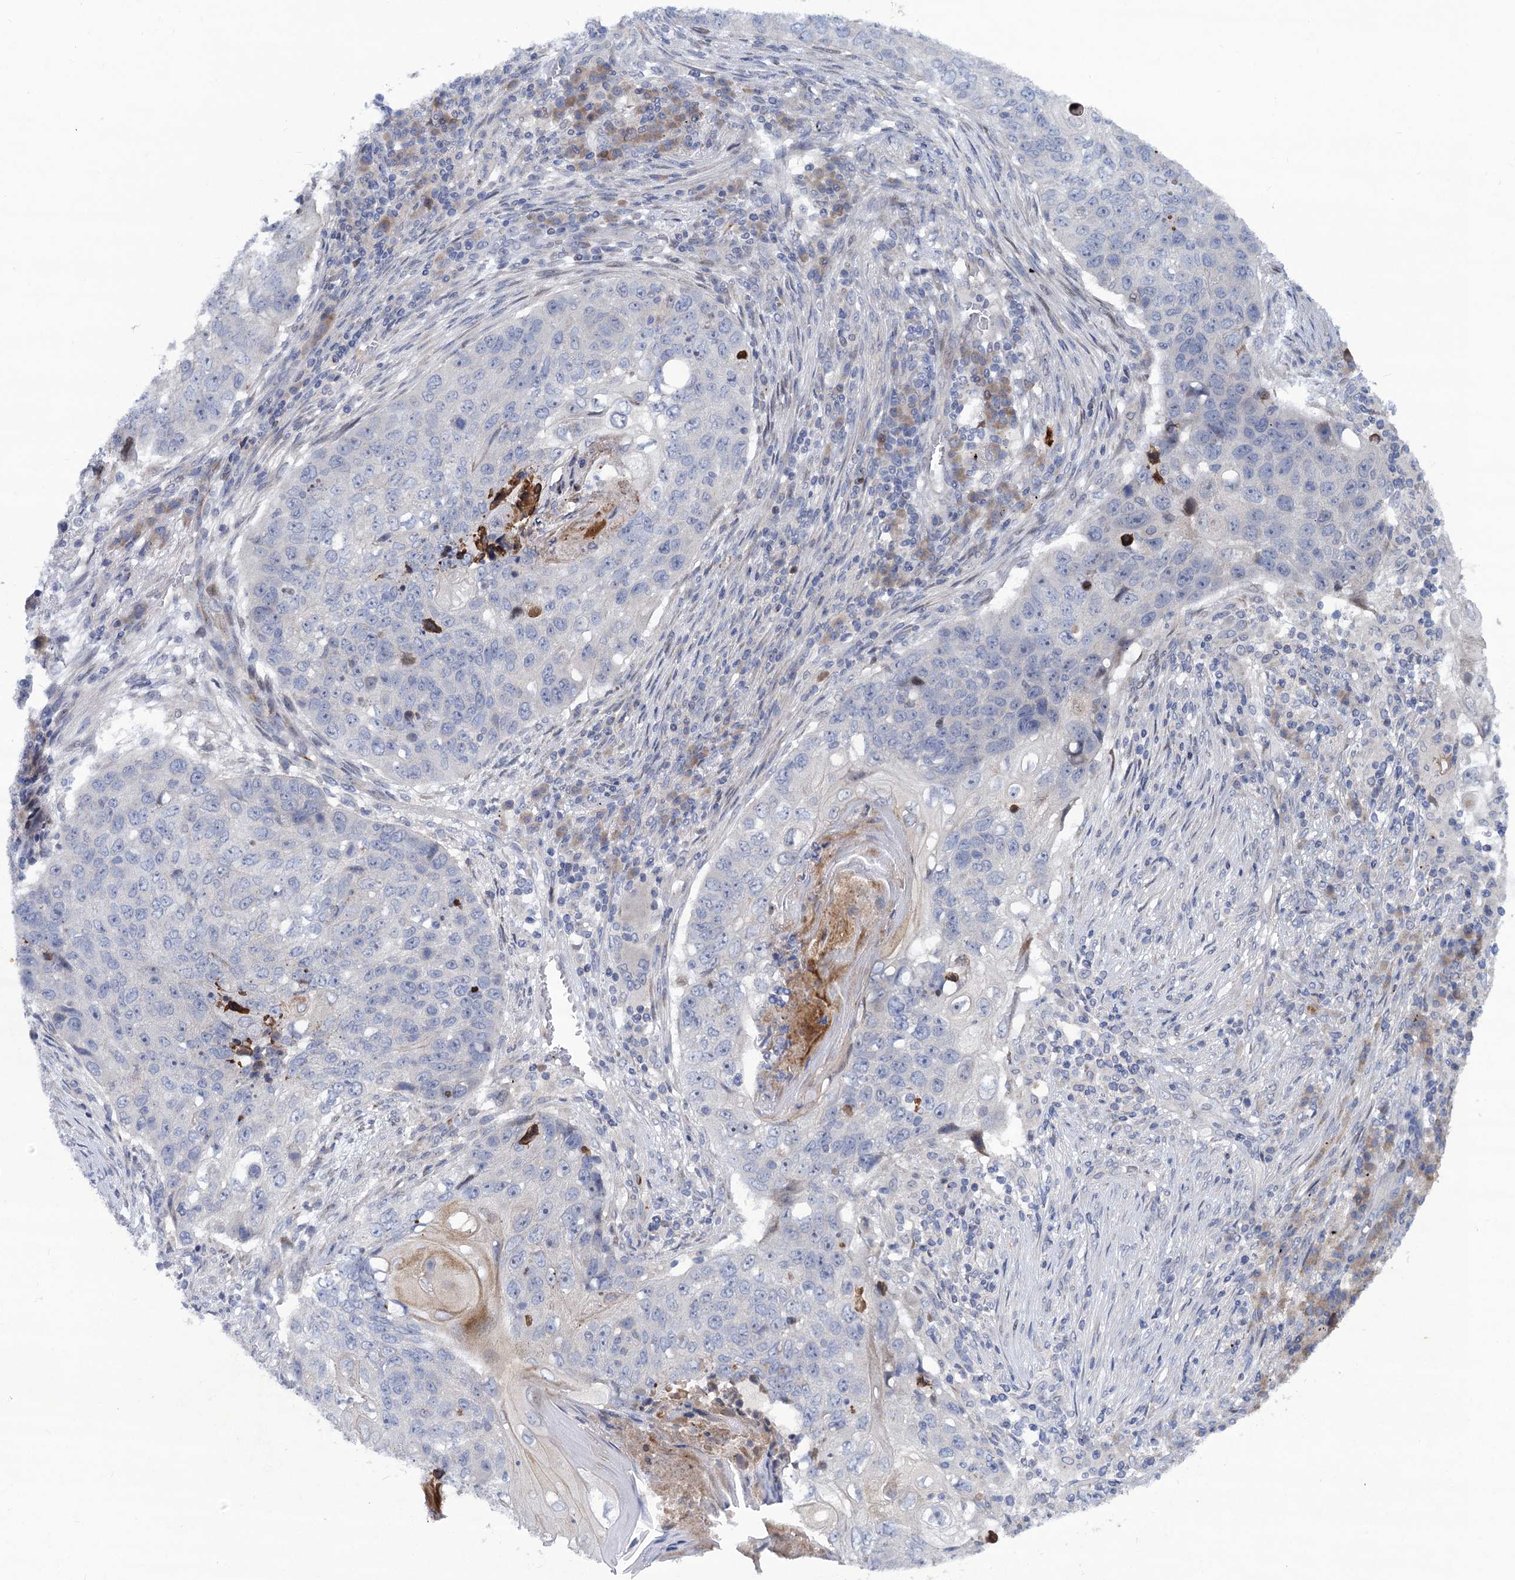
{"staining": {"intensity": "strong", "quantity": "<25%", "location": "cytoplasmic/membranous"}, "tissue": "lung cancer", "cell_type": "Tumor cells", "image_type": "cancer", "snomed": [{"axis": "morphology", "description": "Squamous cell carcinoma, NOS"}, {"axis": "topography", "description": "Lung"}], "caption": "Lung cancer (squamous cell carcinoma) stained with DAB immunohistochemistry (IHC) exhibits medium levels of strong cytoplasmic/membranous positivity in about <25% of tumor cells.", "gene": "QPCTL", "patient": {"sex": "female", "age": 63}}